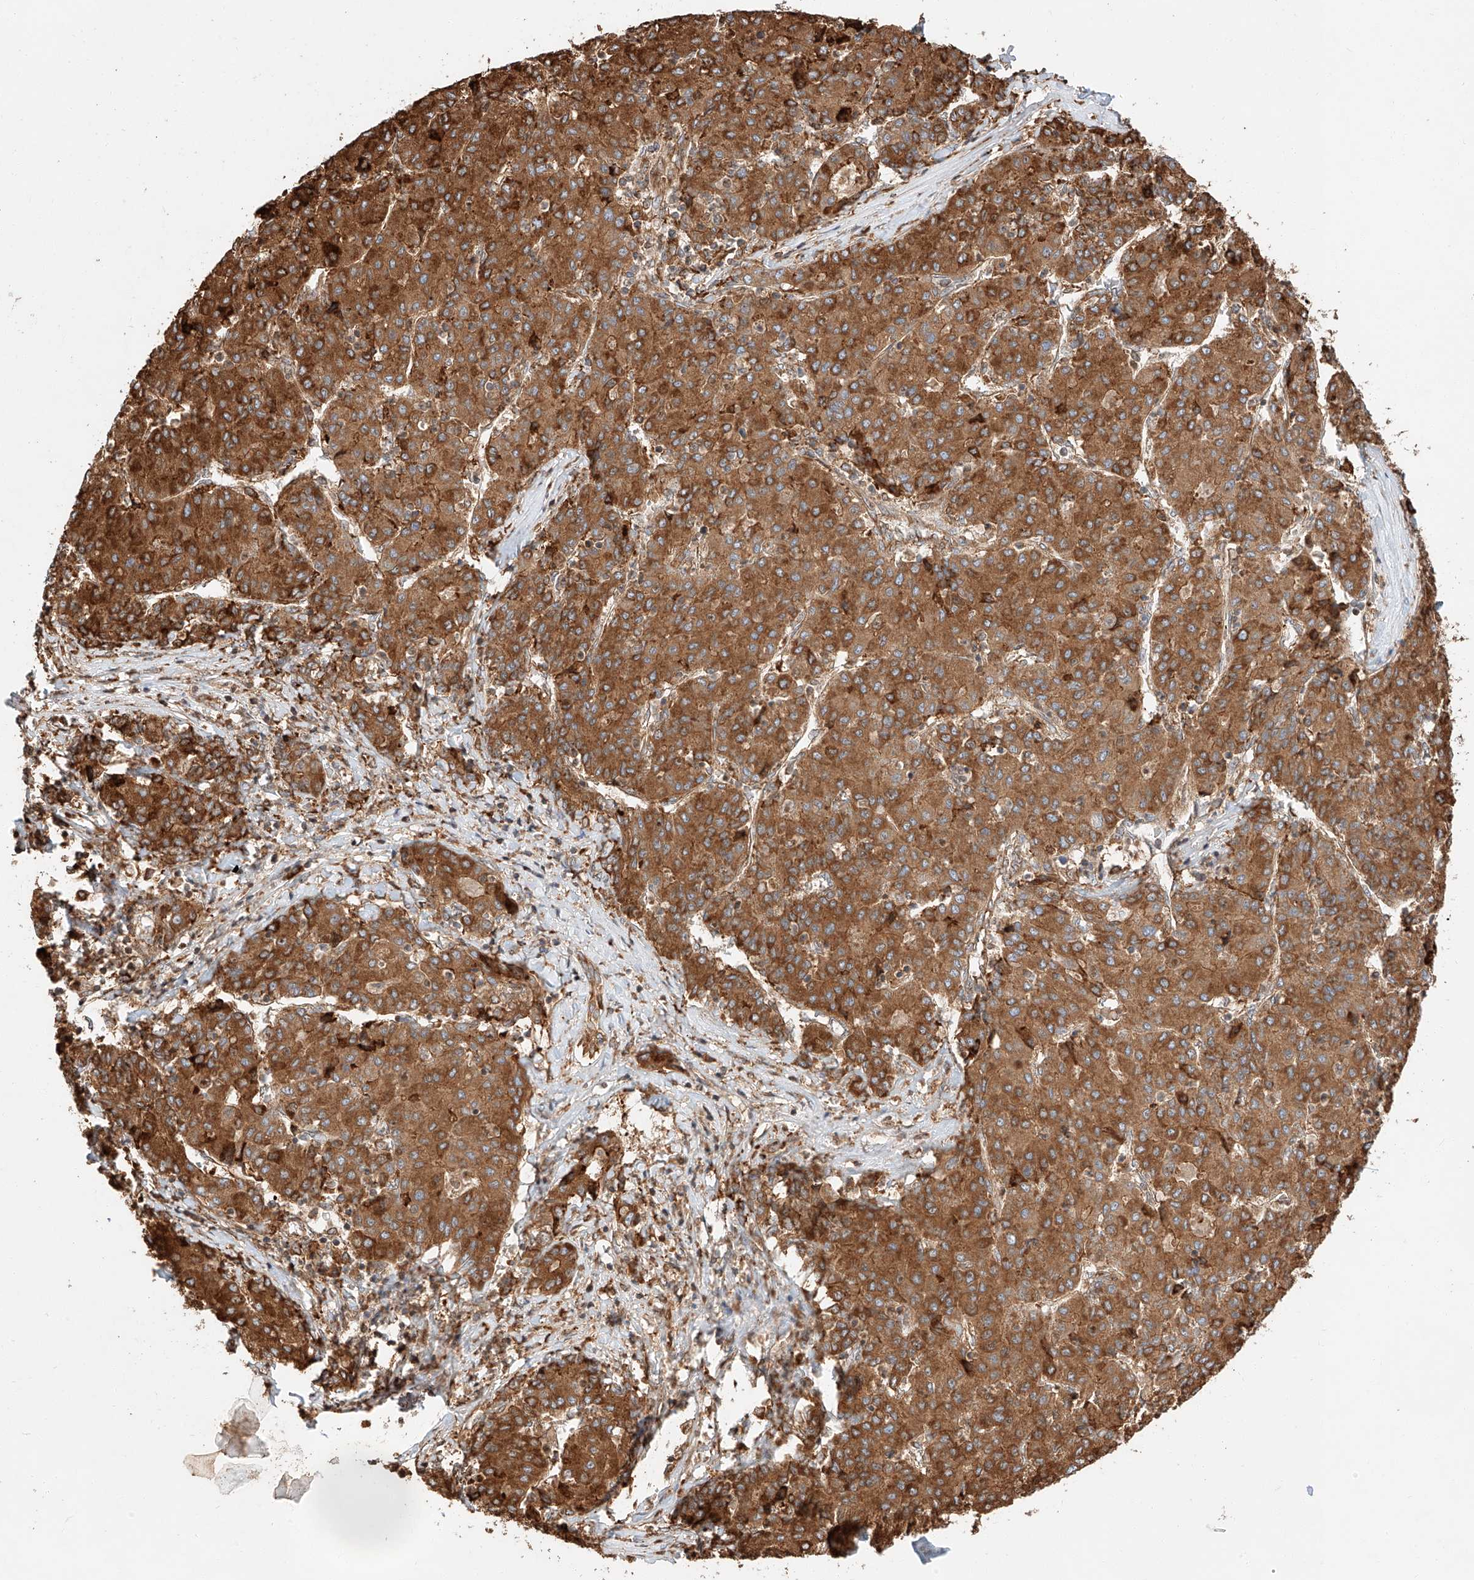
{"staining": {"intensity": "strong", "quantity": ">75%", "location": "cytoplasmic/membranous"}, "tissue": "liver cancer", "cell_type": "Tumor cells", "image_type": "cancer", "snomed": [{"axis": "morphology", "description": "Carcinoma, Hepatocellular, NOS"}, {"axis": "topography", "description": "Liver"}], "caption": "IHC staining of liver cancer, which displays high levels of strong cytoplasmic/membranous expression in approximately >75% of tumor cells indicating strong cytoplasmic/membranous protein staining. The staining was performed using DAB (3,3'-diaminobenzidine) (brown) for protein detection and nuclei were counterstained in hematoxylin (blue).", "gene": "ZNF84", "patient": {"sex": "male", "age": 65}}